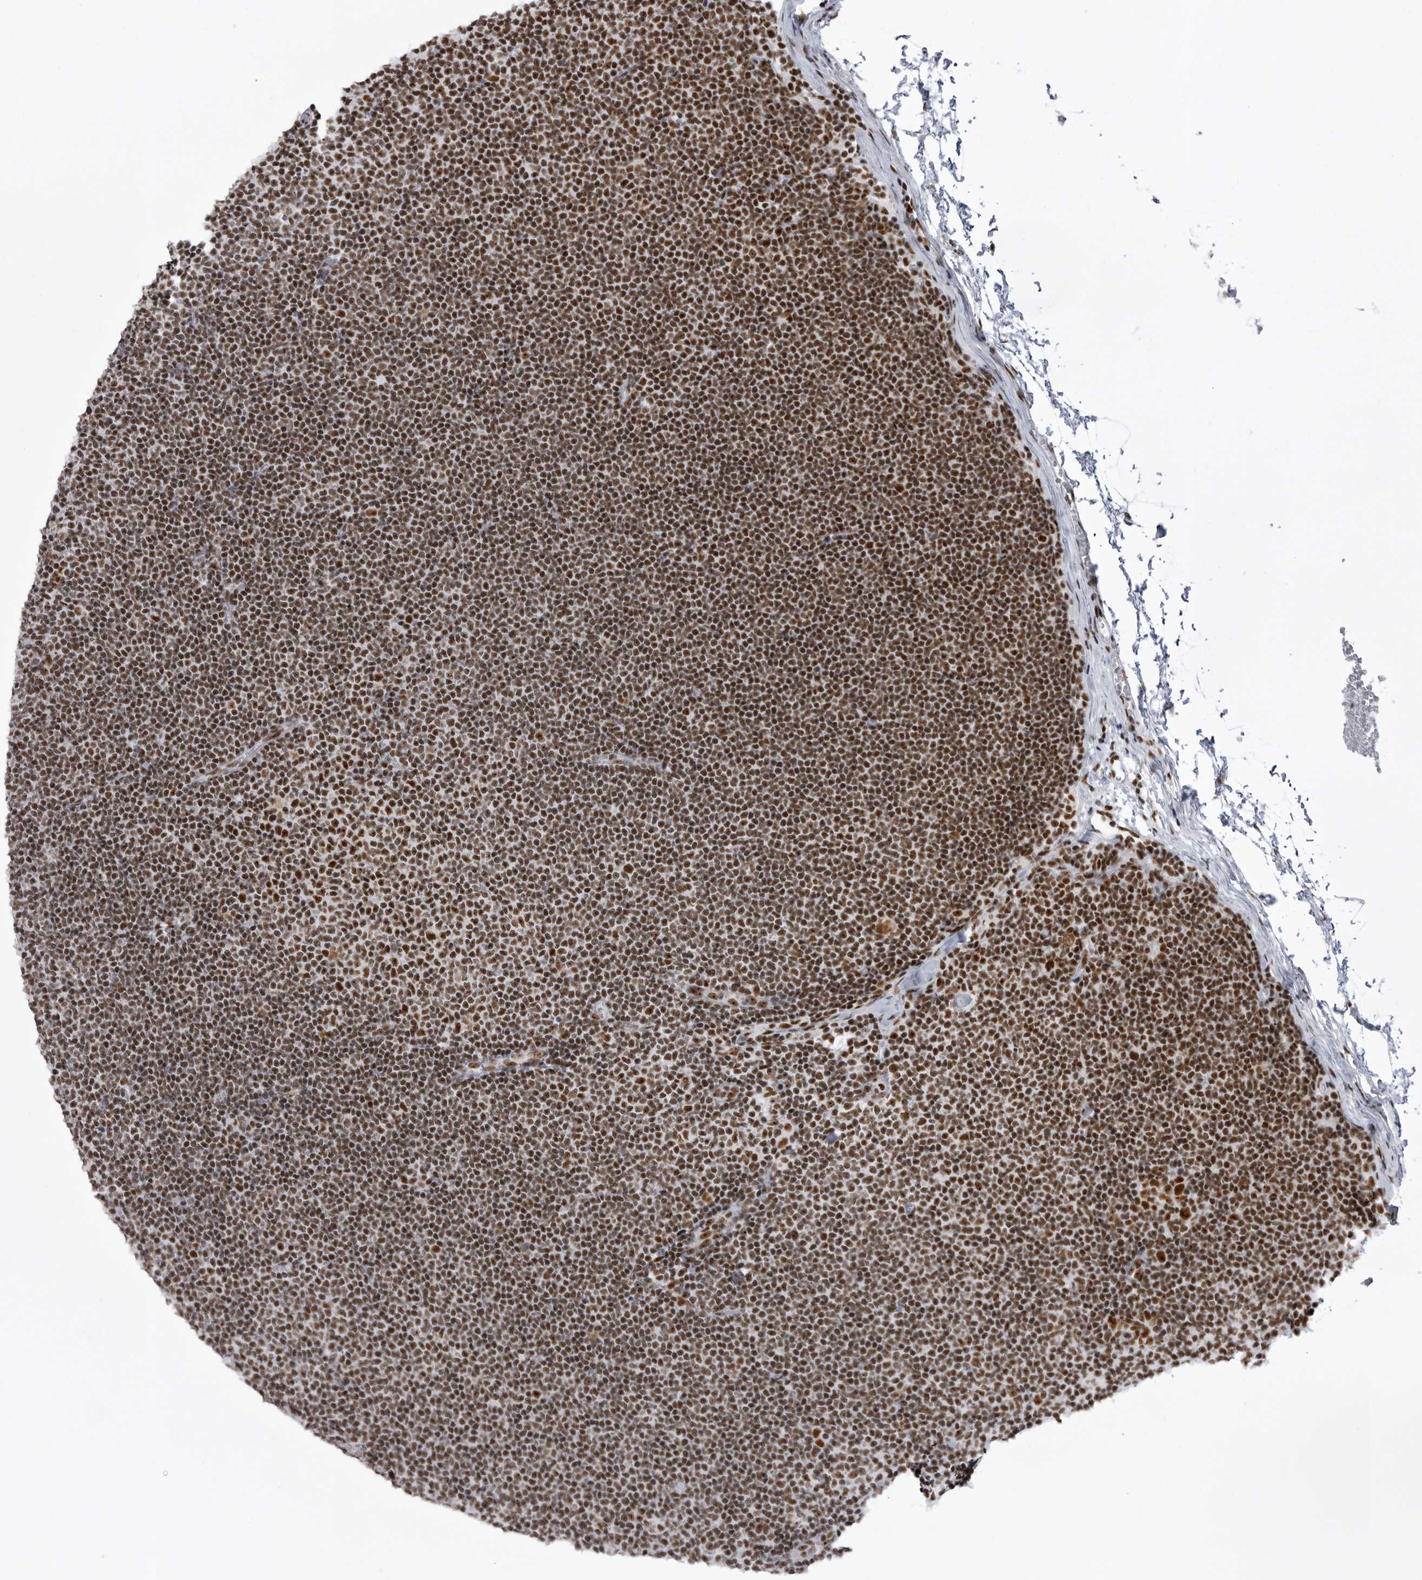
{"staining": {"intensity": "strong", "quantity": ">75%", "location": "nuclear"}, "tissue": "lymphoma", "cell_type": "Tumor cells", "image_type": "cancer", "snomed": [{"axis": "morphology", "description": "Malignant lymphoma, non-Hodgkin's type, Low grade"}, {"axis": "topography", "description": "Lymph node"}], "caption": "Immunohistochemical staining of lymphoma exhibits high levels of strong nuclear staining in about >75% of tumor cells.", "gene": "DHX9", "patient": {"sex": "female", "age": 53}}